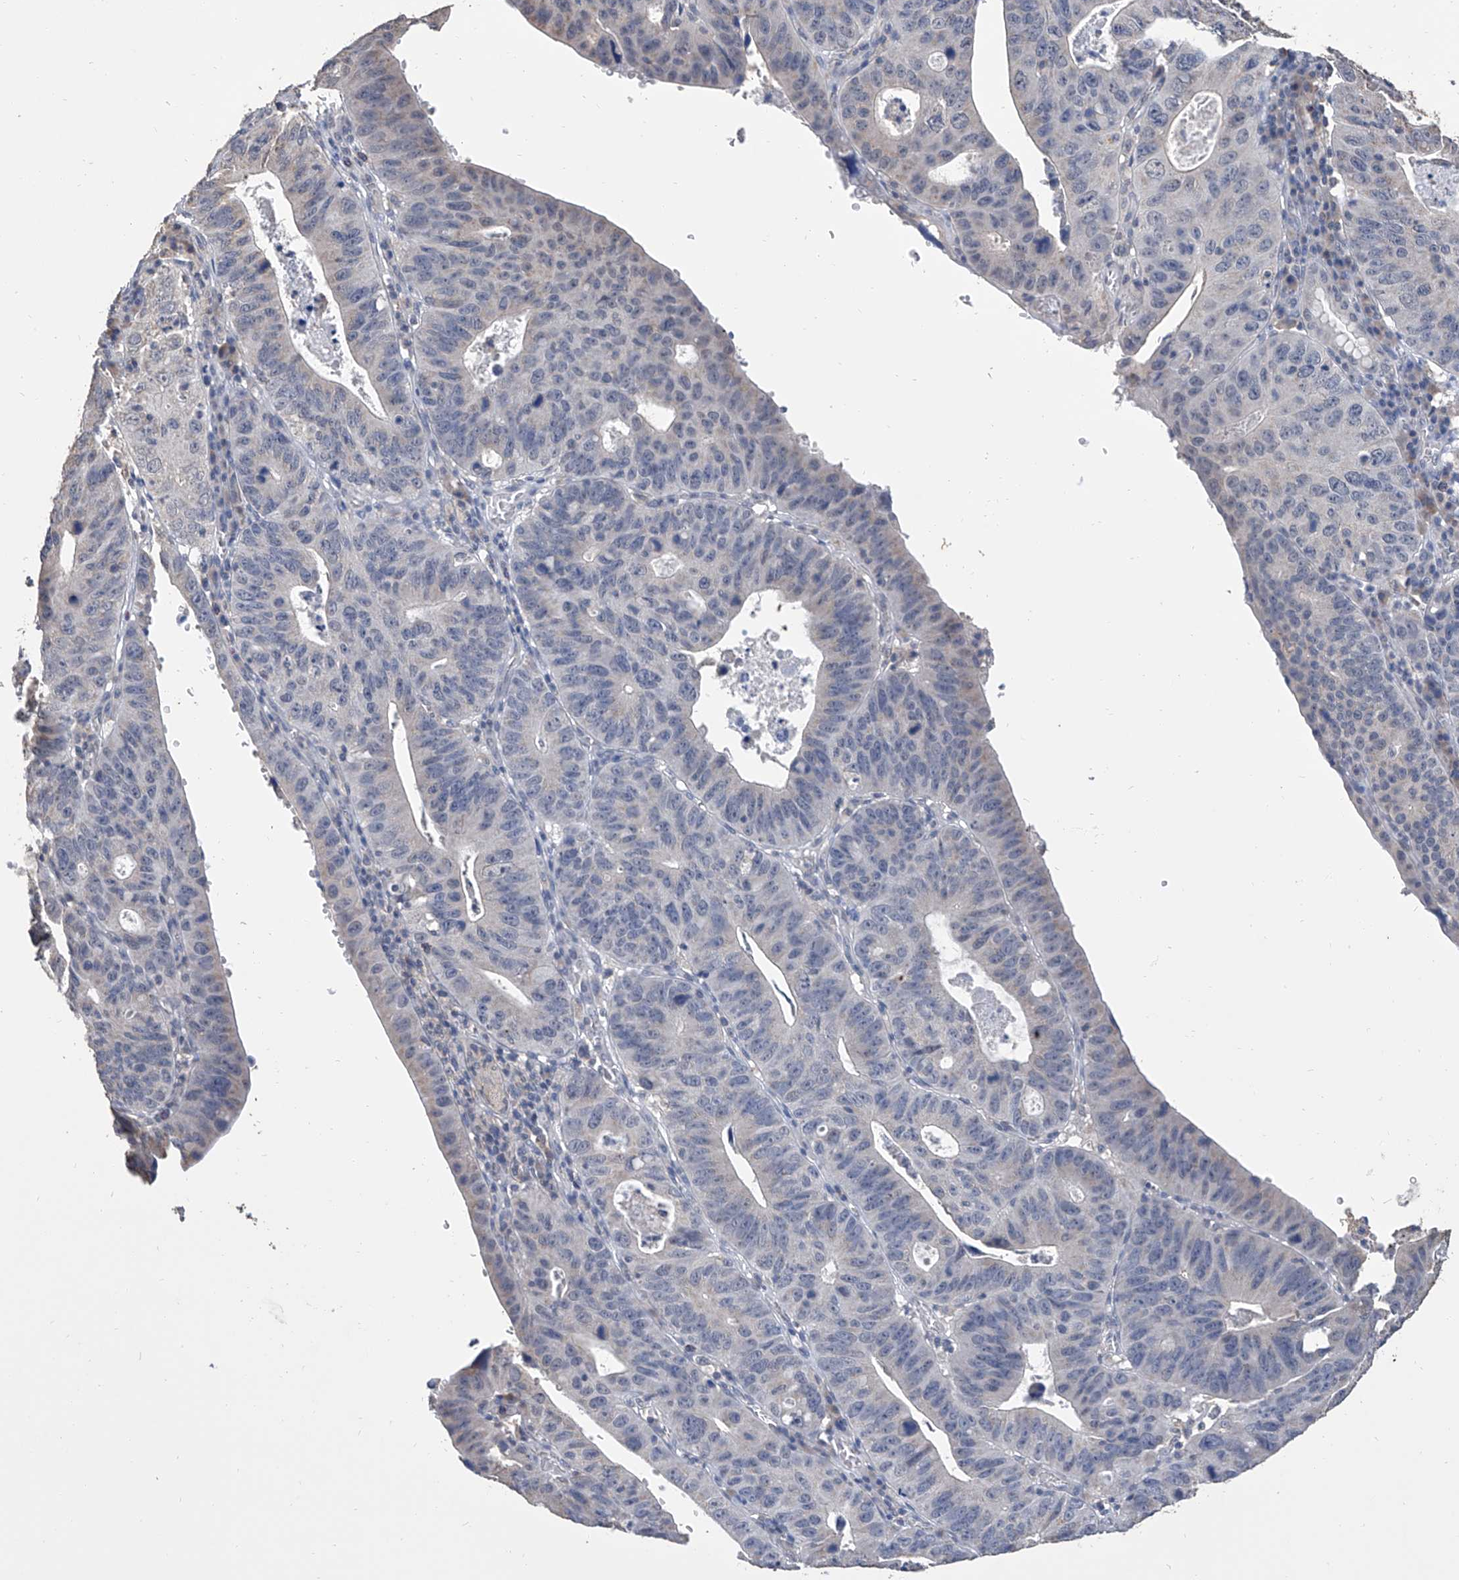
{"staining": {"intensity": "negative", "quantity": "none", "location": "none"}, "tissue": "stomach cancer", "cell_type": "Tumor cells", "image_type": "cancer", "snomed": [{"axis": "morphology", "description": "Adenocarcinoma, NOS"}, {"axis": "topography", "description": "Stomach"}], "caption": "High power microscopy histopathology image of an IHC photomicrograph of stomach adenocarcinoma, revealing no significant expression in tumor cells. Brightfield microscopy of IHC stained with DAB (3,3'-diaminobenzidine) (brown) and hematoxylin (blue), captured at high magnification.", "gene": "GPT", "patient": {"sex": "male", "age": 59}}